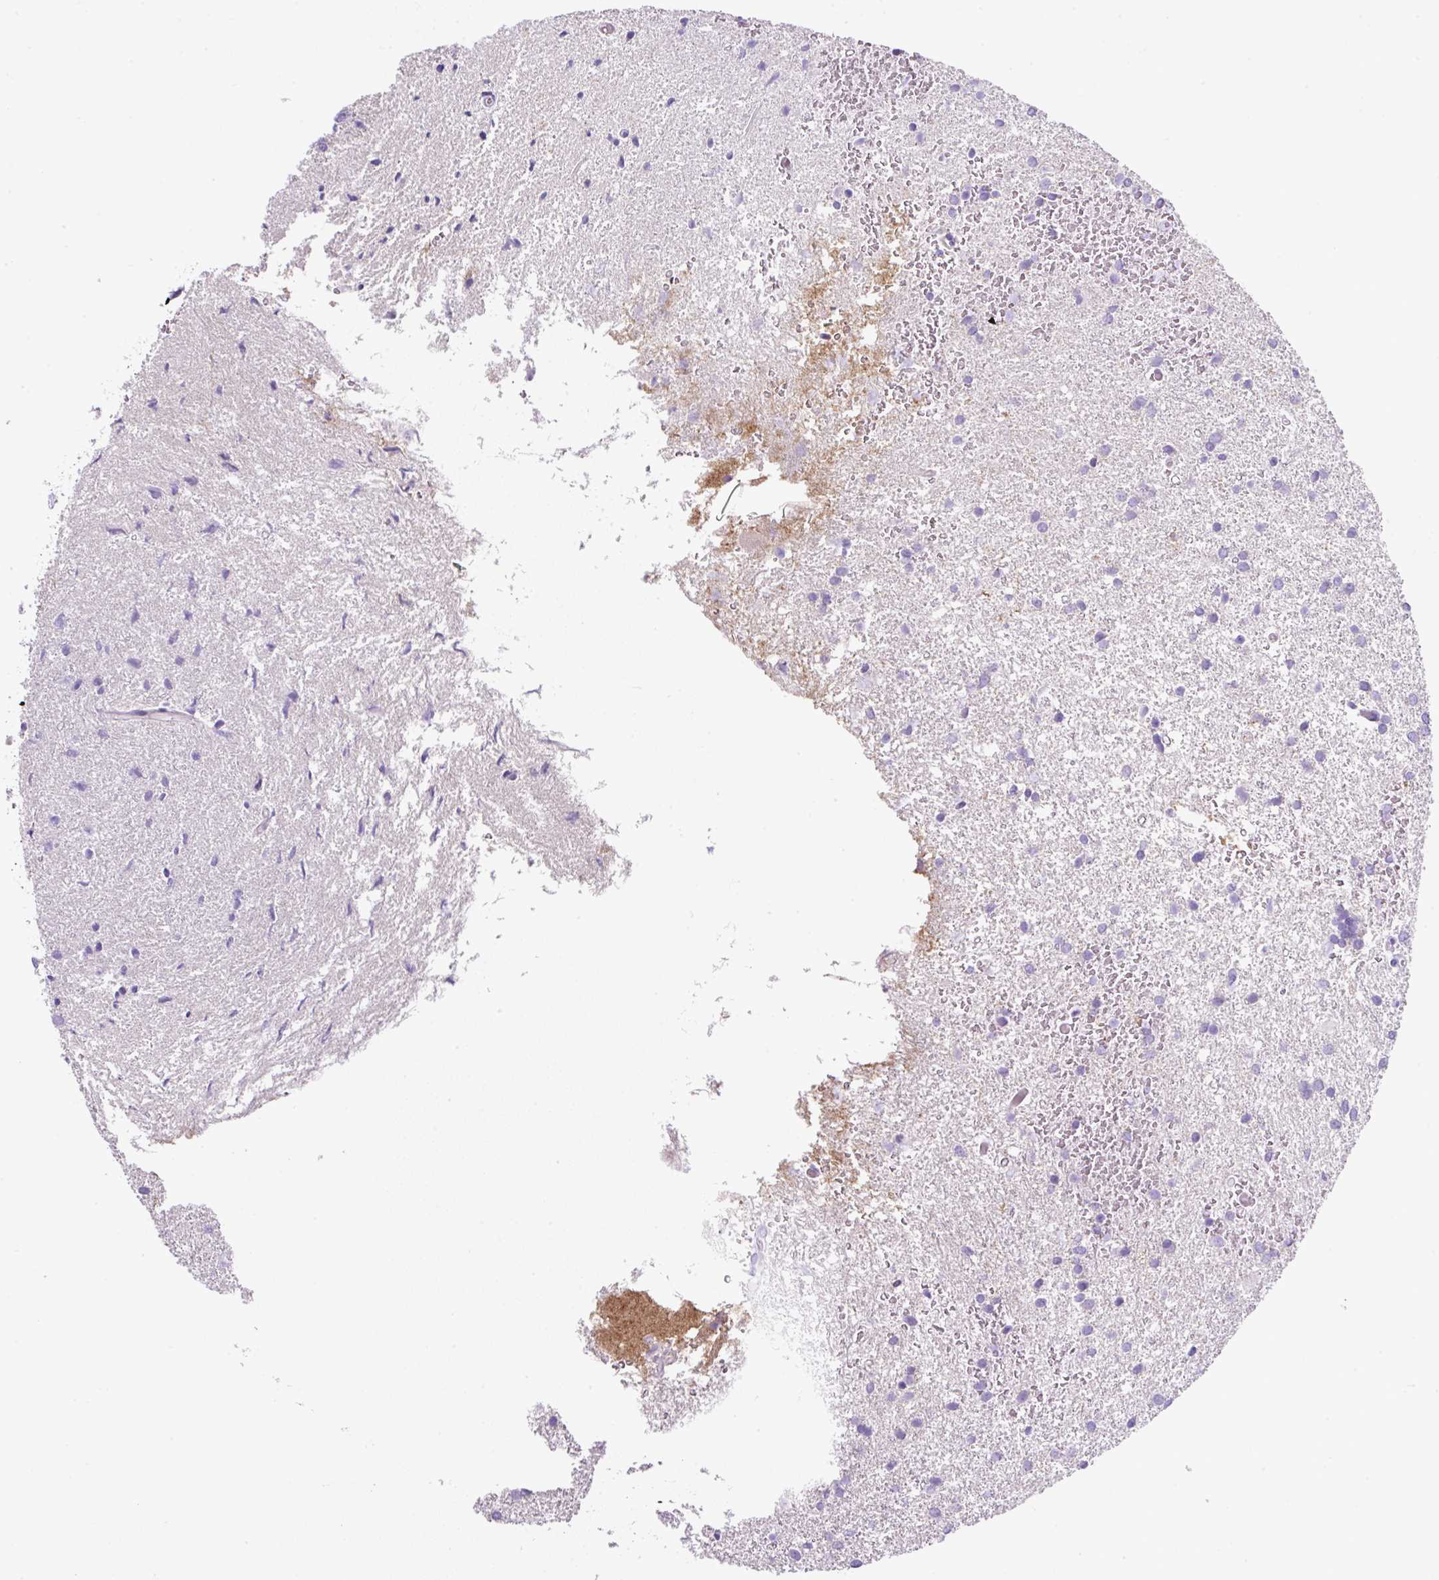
{"staining": {"intensity": "negative", "quantity": "none", "location": "none"}, "tissue": "glioma", "cell_type": "Tumor cells", "image_type": "cancer", "snomed": [{"axis": "morphology", "description": "Glioma, malignant, High grade"}, {"axis": "topography", "description": "Brain"}], "caption": "Immunohistochemical staining of glioma demonstrates no significant expression in tumor cells.", "gene": "NPTN", "patient": {"sex": "female", "age": 50}}